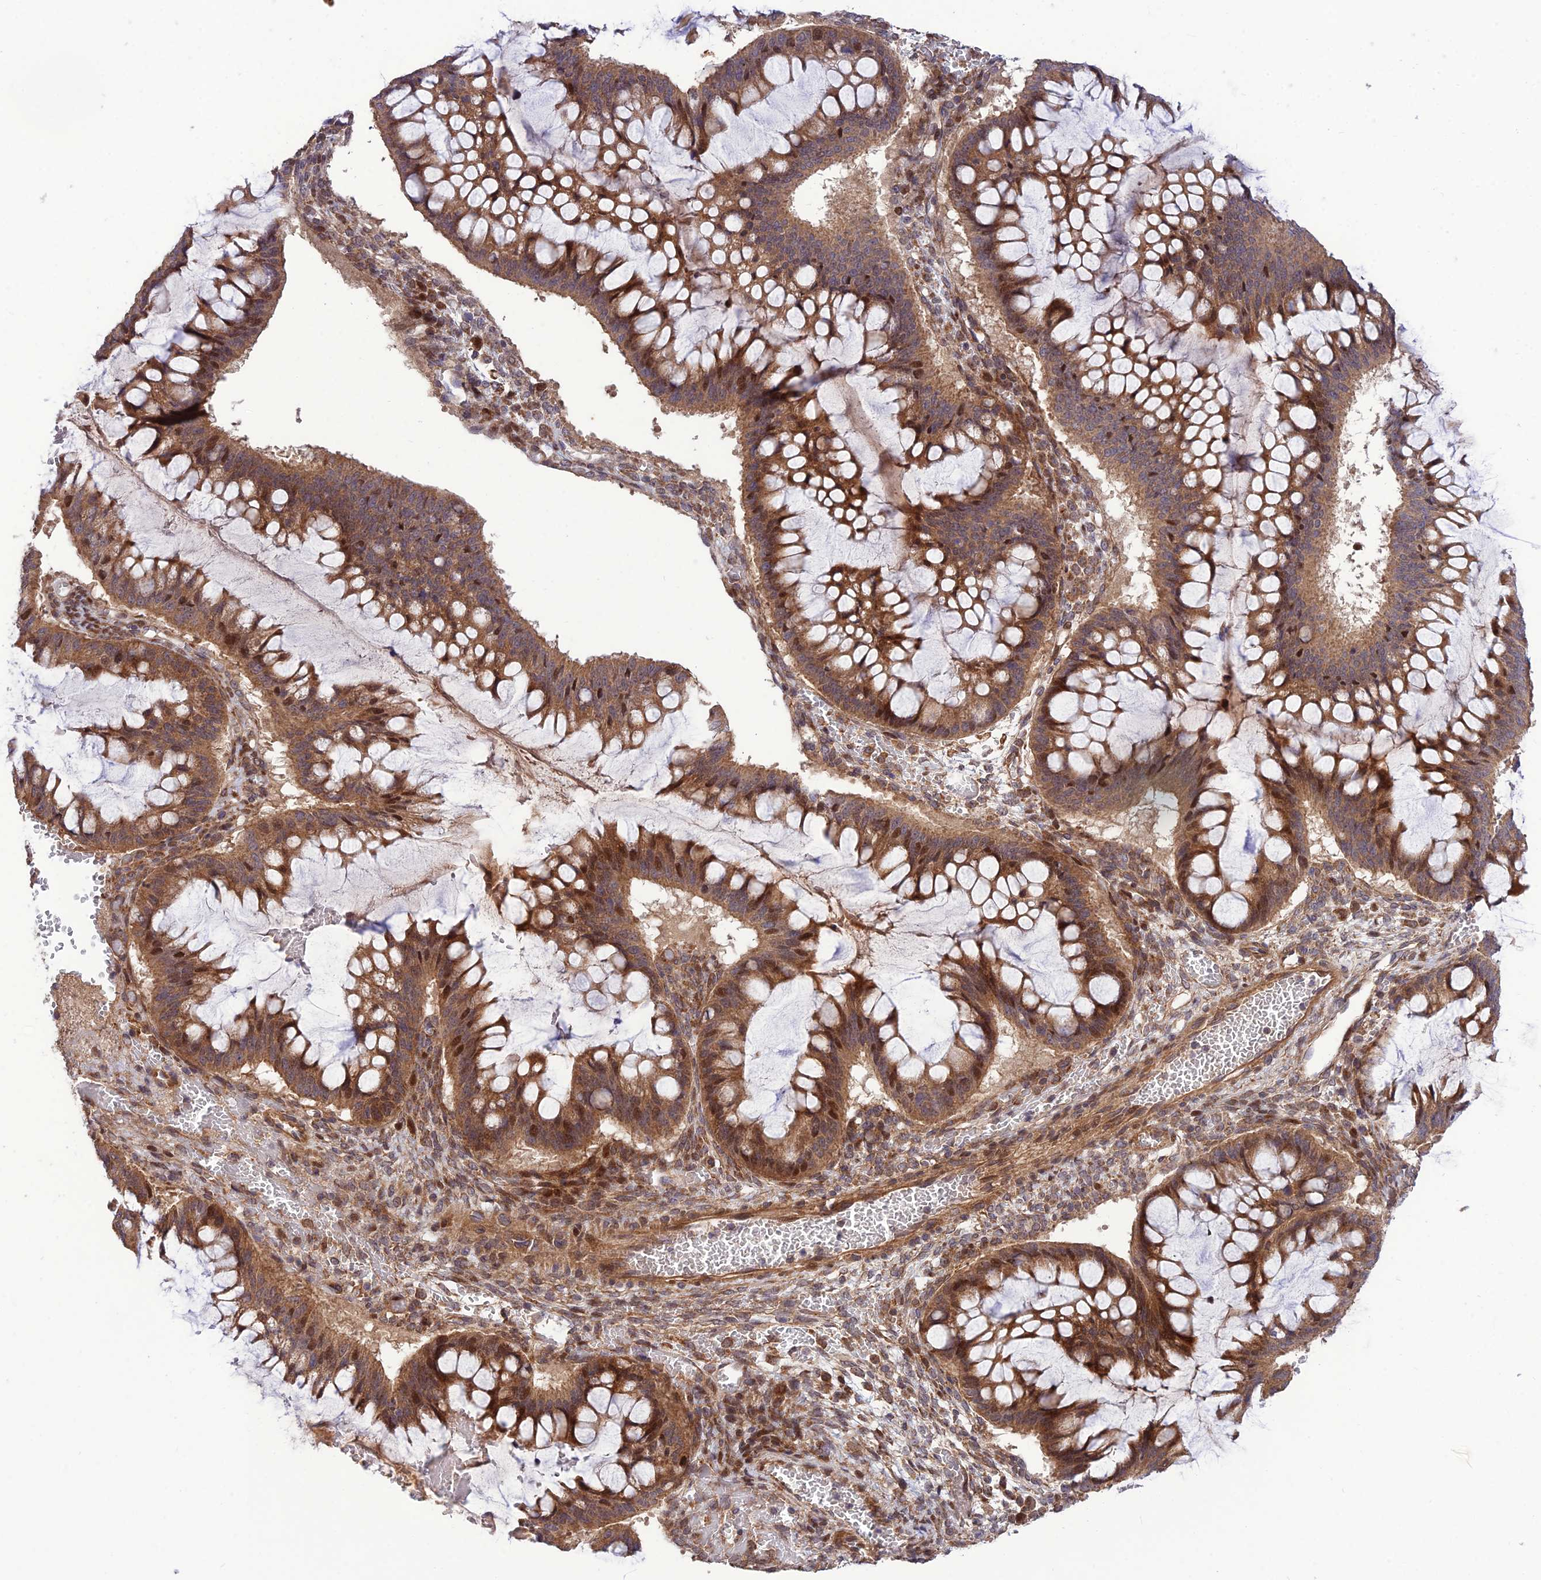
{"staining": {"intensity": "moderate", "quantity": ">75%", "location": "cytoplasmic/membranous,nuclear"}, "tissue": "ovarian cancer", "cell_type": "Tumor cells", "image_type": "cancer", "snomed": [{"axis": "morphology", "description": "Cystadenocarcinoma, mucinous, NOS"}, {"axis": "topography", "description": "Ovary"}], "caption": "High-power microscopy captured an immunohistochemistry (IHC) photomicrograph of mucinous cystadenocarcinoma (ovarian), revealing moderate cytoplasmic/membranous and nuclear expression in approximately >75% of tumor cells.", "gene": "PLEKHG2", "patient": {"sex": "female", "age": 73}}